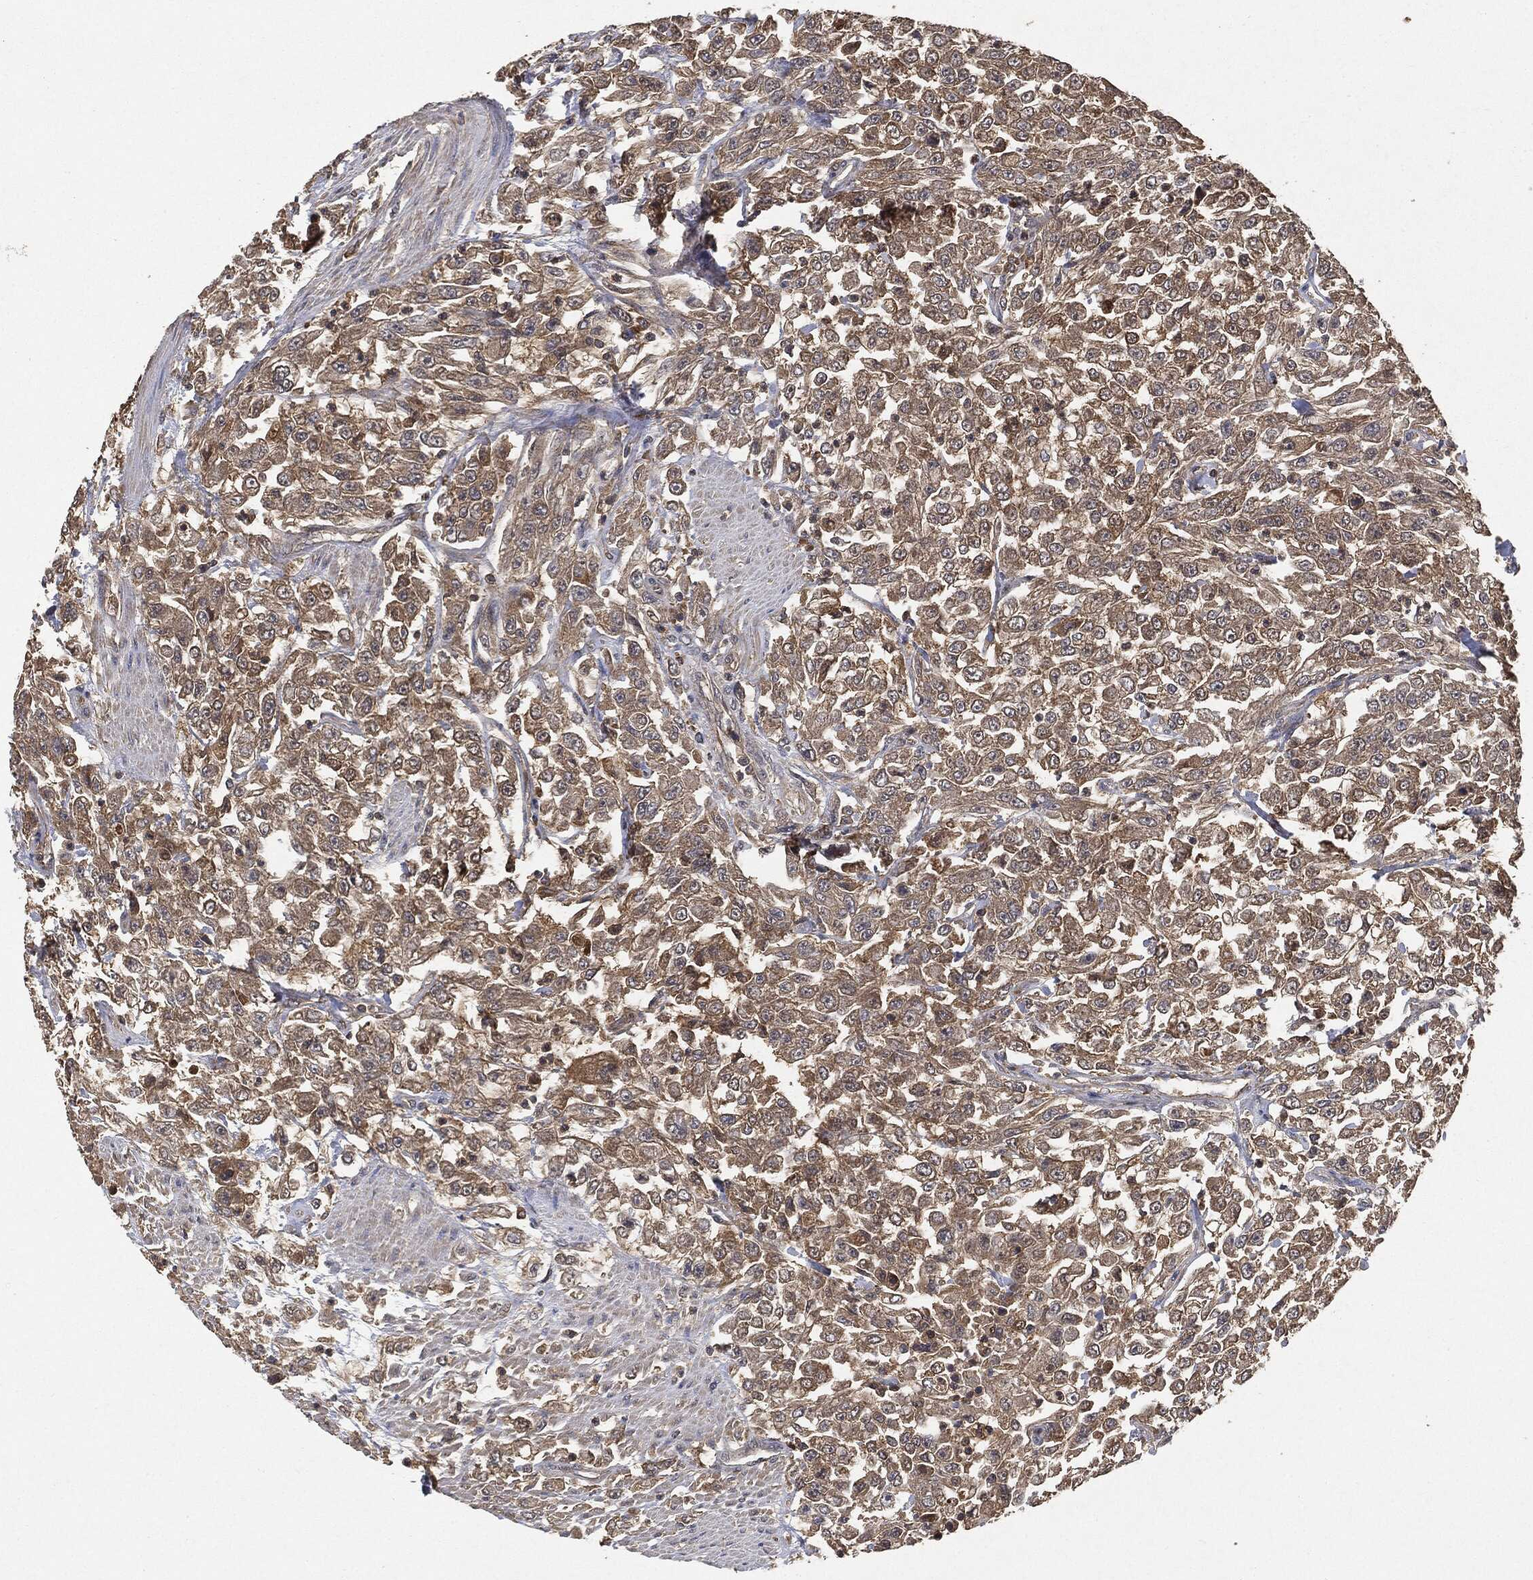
{"staining": {"intensity": "weak", "quantity": ">75%", "location": "cytoplasmic/membranous"}, "tissue": "urothelial cancer", "cell_type": "Tumor cells", "image_type": "cancer", "snomed": [{"axis": "morphology", "description": "Urothelial carcinoma, High grade"}, {"axis": "topography", "description": "Urinary bladder"}], "caption": "Immunohistochemistry (IHC) (DAB (3,3'-diaminobenzidine)) staining of human high-grade urothelial carcinoma reveals weak cytoplasmic/membranous protein positivity in about >75% of tumor cells.", "gene": "BRAF", "patient": {"sex": "male", "age": 46}}